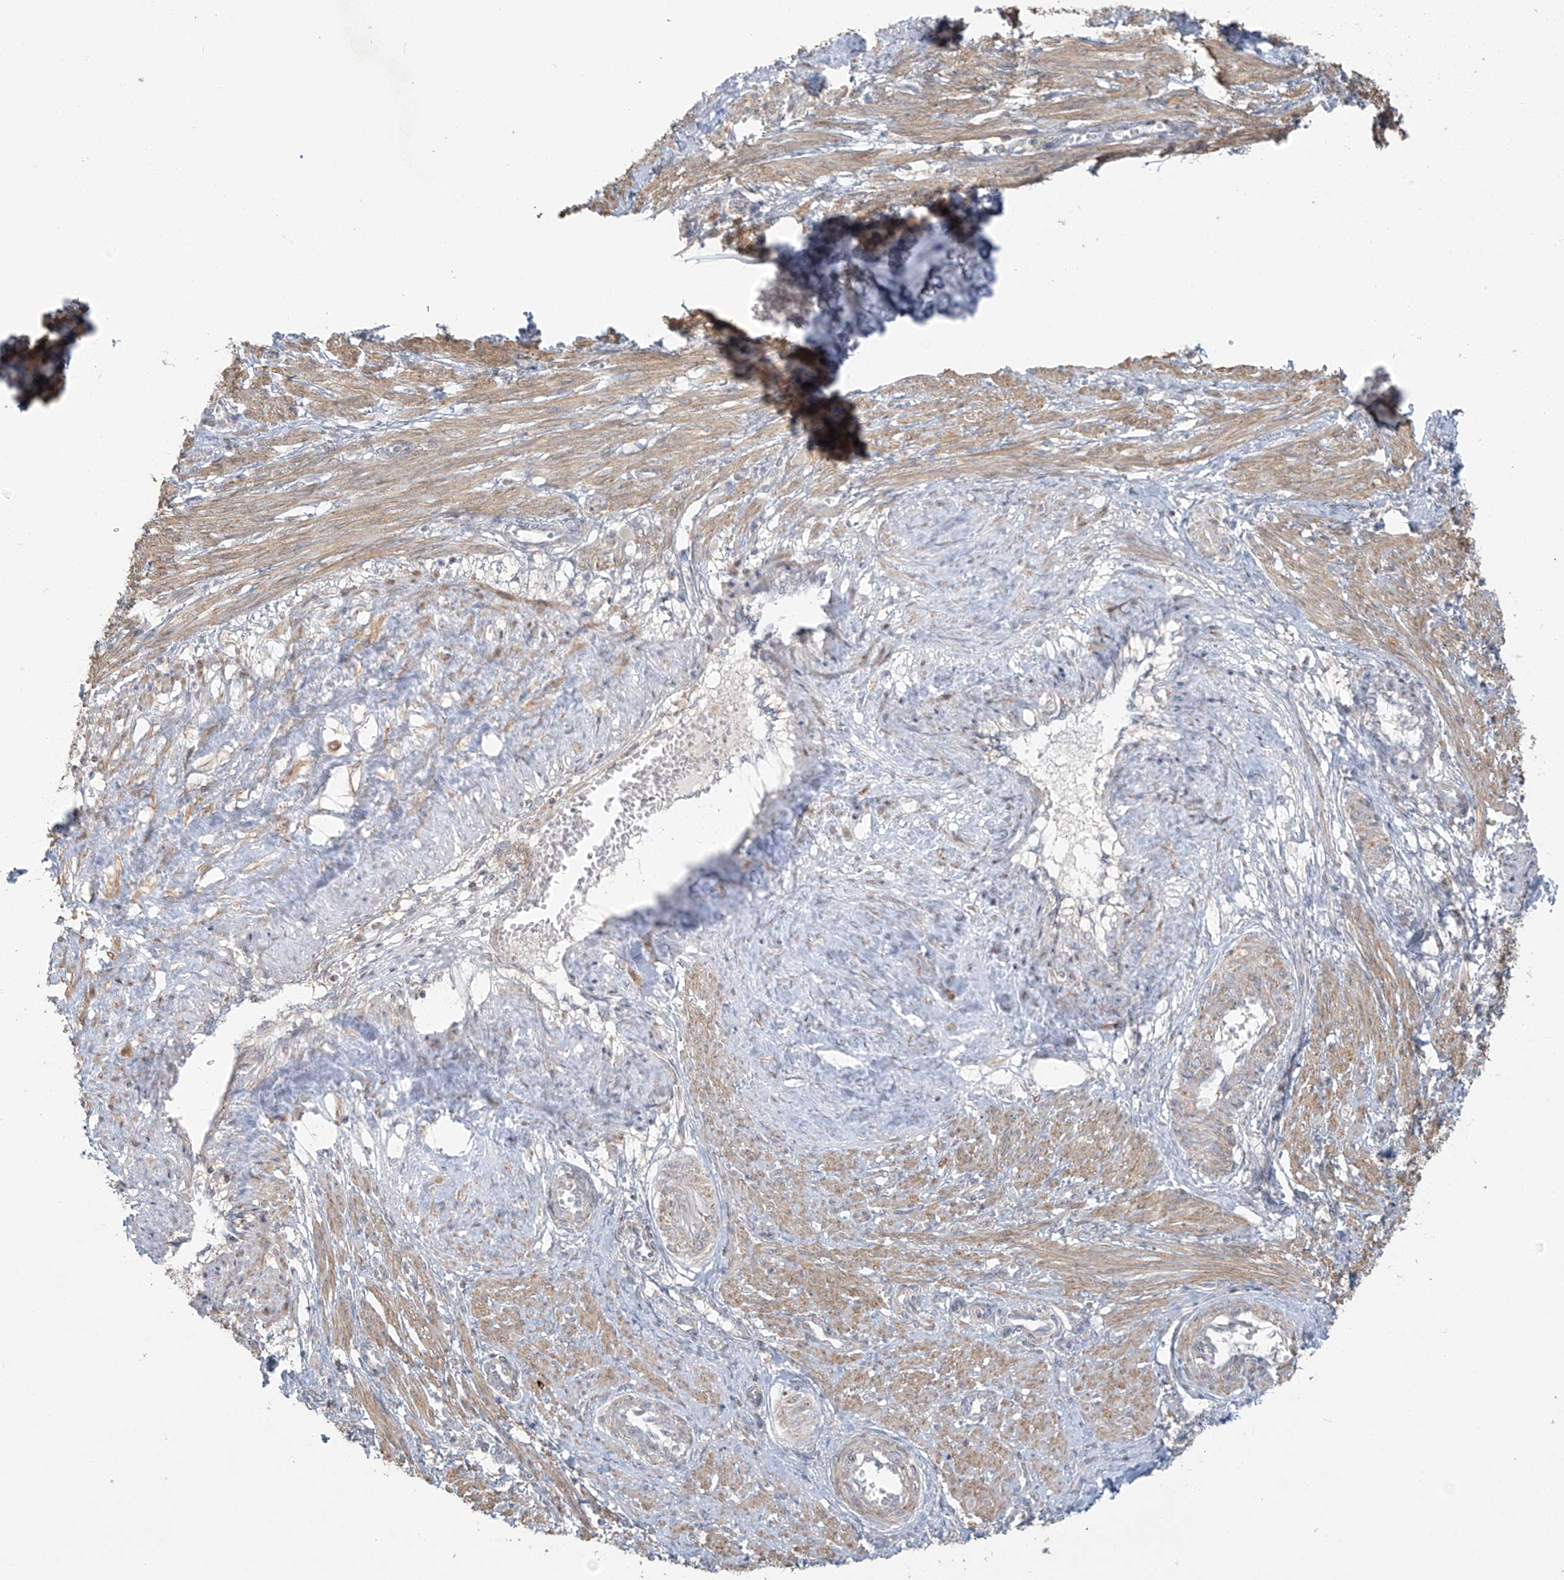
{"staining": {"intensity": "weak", "quantity": ">75%", "location": "cytoplasmic/membranous"}, "tissue": "smooth muscle", "cell_type": "Smooth muscle cells", "image_type": "normal", "snomed": [{"axis": "morphology", "description": "Normal tissue, NOS"}, {"axis": "topography", "description": "Endometrium"}], "caption": "Unremarkable smooth muscle shows weak cytoplasmic/membranous staining in approximately >75% of smooth muscle cells, visualized by immunohistochemistry. Immunohistochemistry stains the protein of interest in brown and the nuclei are stained blue.", "gene": "HDDC2", "patient": {"sex": "female", "age": 33}}